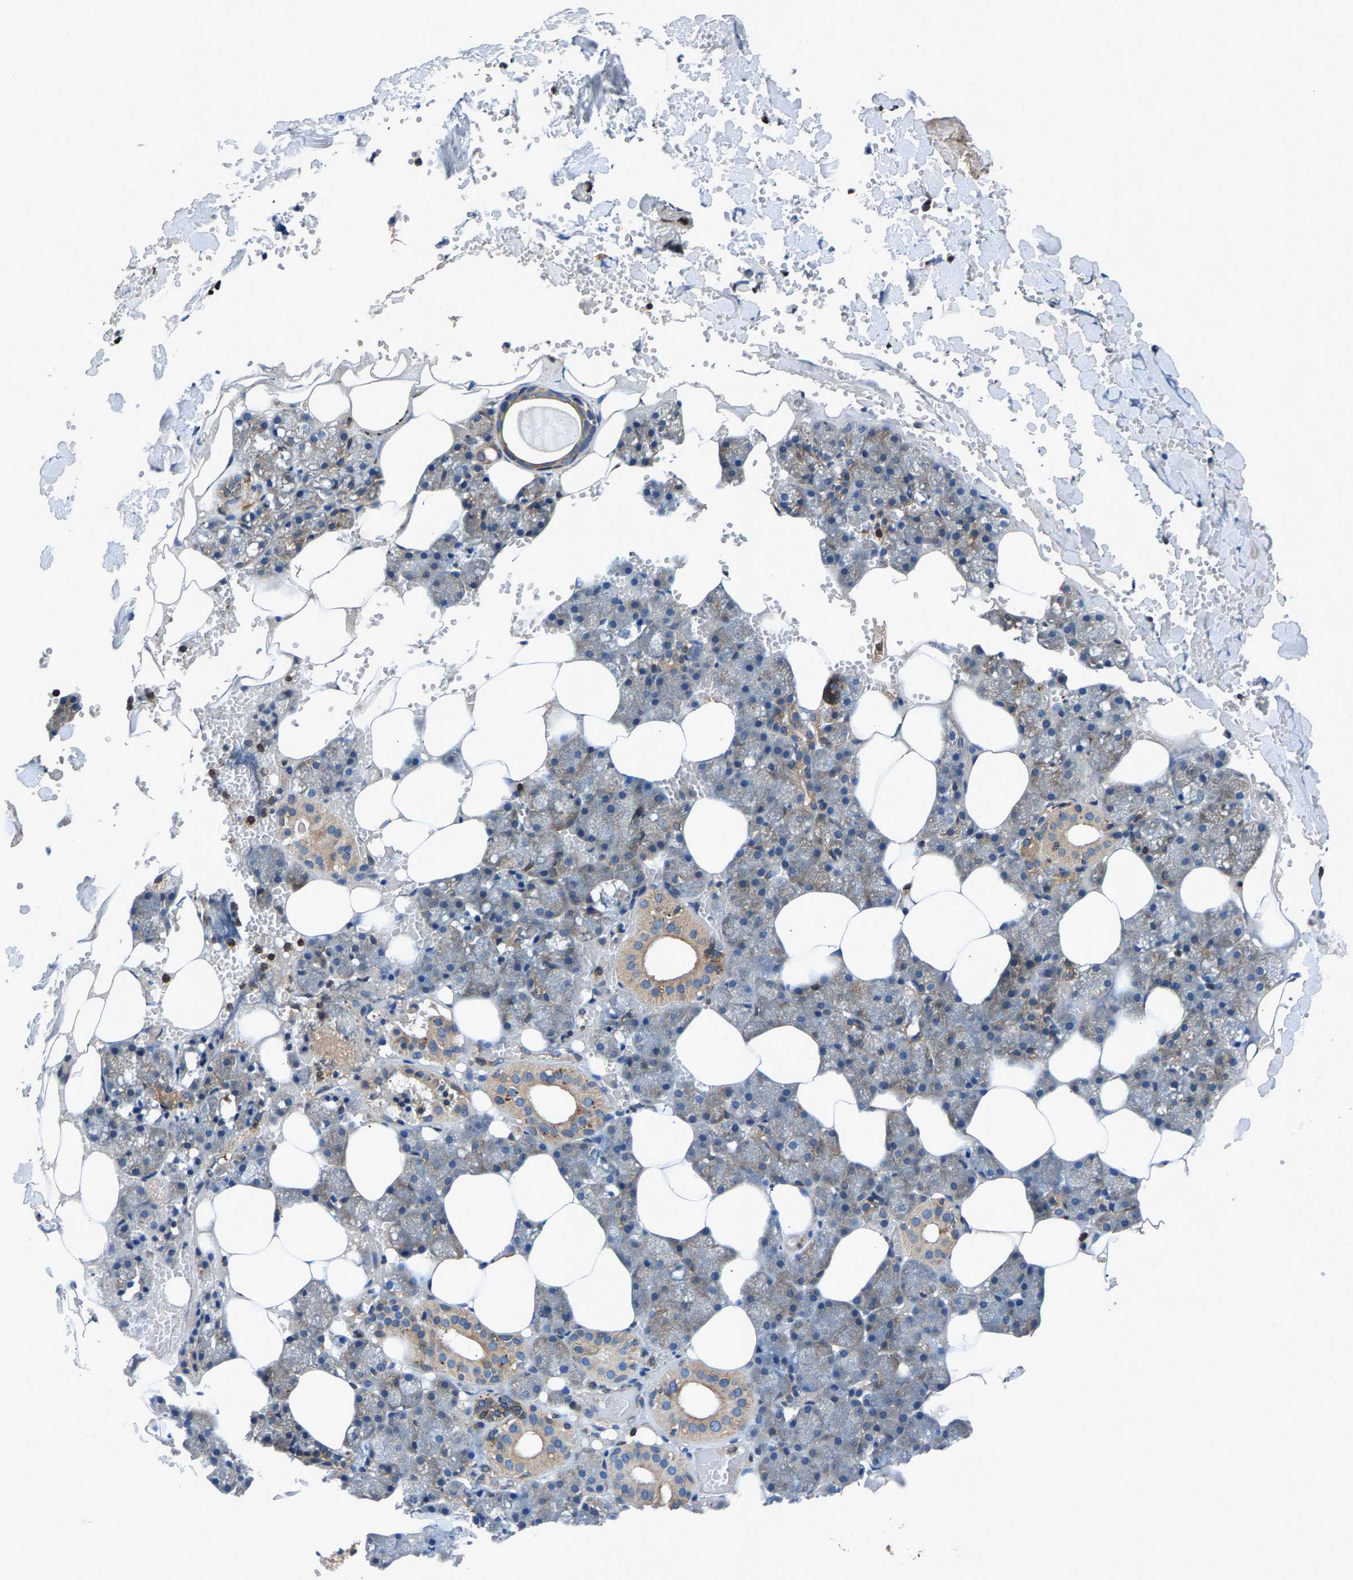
{"staining": {"intensity": "moderate", "quantity": "25%-75%", "location": "cytoplasmic/membranous"}, "tissue": "salivary gland", "cell_type": "Glandular cells", "image_type": "normal", "snomed": [{"axis": "morphology", "description": "Normal tissue, NOS"}, {"axis": "topography", "description": "Salivary gland"}], "caption": "Immunohistochemical staining of normal human salivary gland demonstrates 25%-75% levels of moderate cytoplasmic/membranous protein staining in about 25%-75% of glandular cells.", "gene": "LPCAT1", "patient": {"sex": "male", "age": 62}}